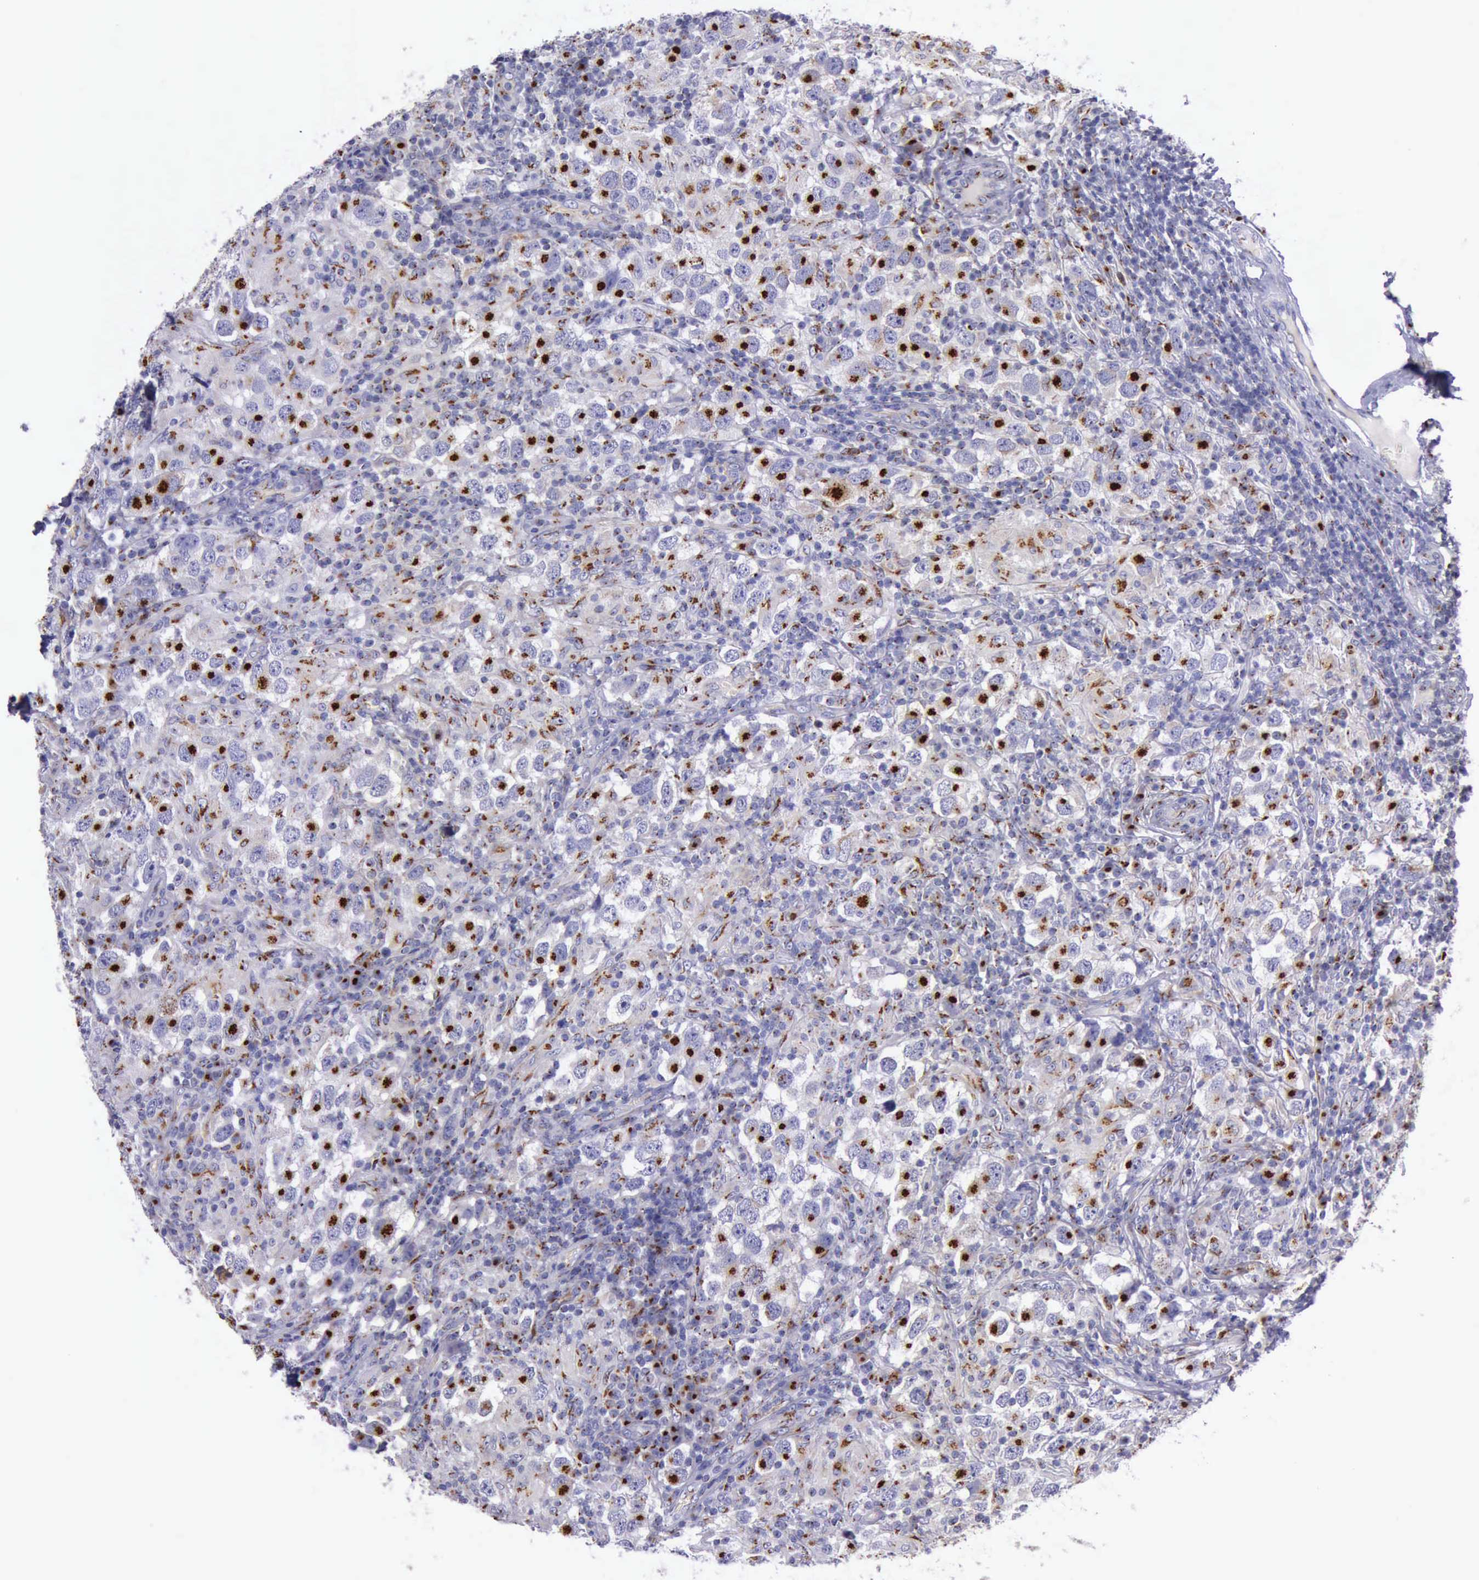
{"staining": {"intensity": "strong", "quantity": ">75%", "location": "cytoplasmic/membranous"}, "tissue": "testis cancer", "cell_type": "Tumor cells", "image_type": "cancer", "snomed": [{"axis": "morphology", "description": "Carcinoma, Embryonal, NOS"}, {"axis": "topography", "description": "Testis"}], "caption": "Immunohistochemical staining of human testis cancer demonstrates high levels of strong cytoplasmic/membranous protein staining in about >75% of tumor cells. Using DAB (3,3'-diaminobenzidine) (brown) and hematoxylin (blue) stains, captured at high magnification using brightfield microscopy.", "gene": "GOLGA5", "patient": {"sex": "male", "age": 21}}